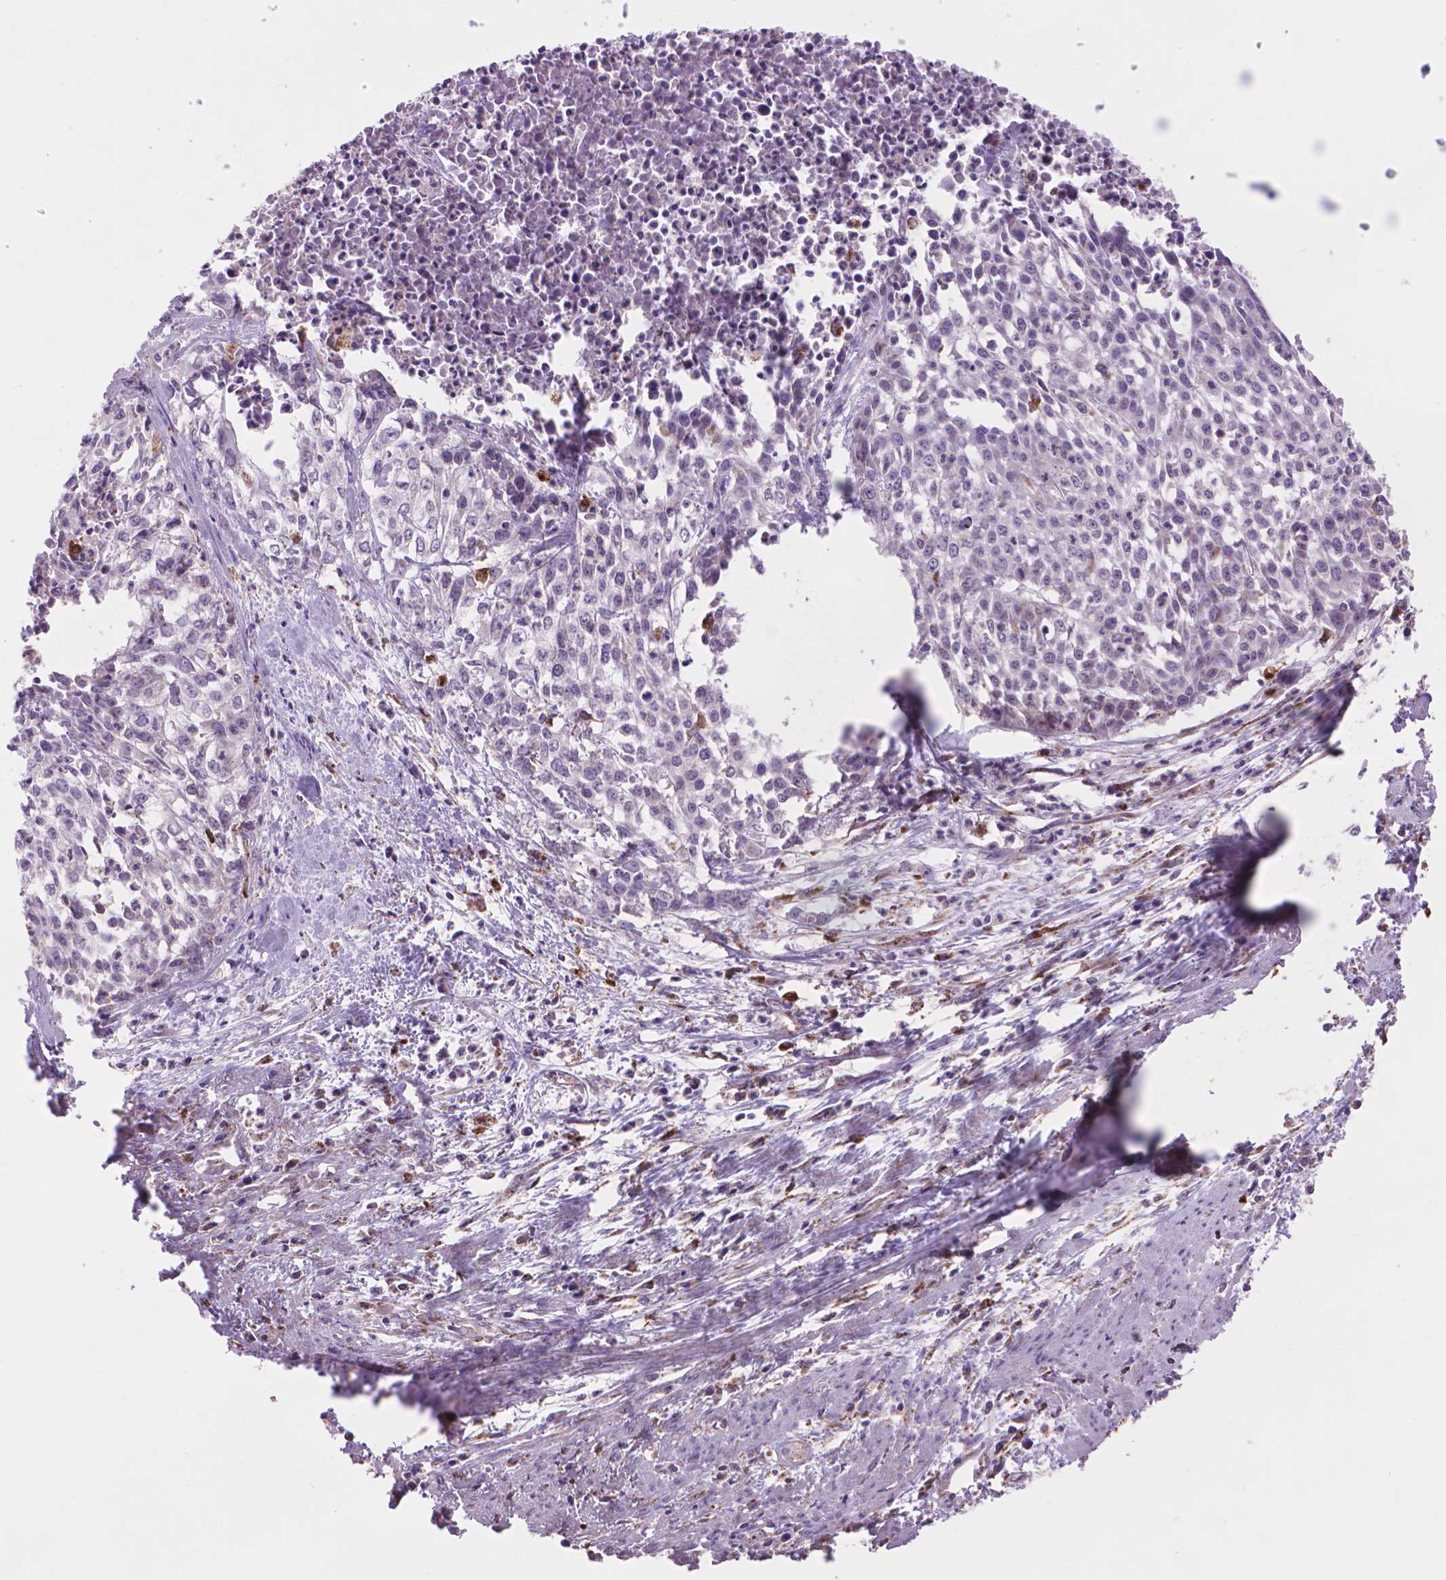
{"staining": {"intensity": "negative", "quantity": "none", "location": "none"}, "tissue": "cervical cancer", "cell_type": "Tumor cells", "image_type": "cancer", "snomed": [{"axis": "morphology", "description": "Squamous cell carcinoma, NOS"}, {"axis": "topography", "description": "Cervix"}], "caption": "Micrograph shows no protein staining in tumor cells of cervical squamous cell carcinoma tissue.", "gene": "GLB1", "patient": {"sex": "female", "age": 39}}